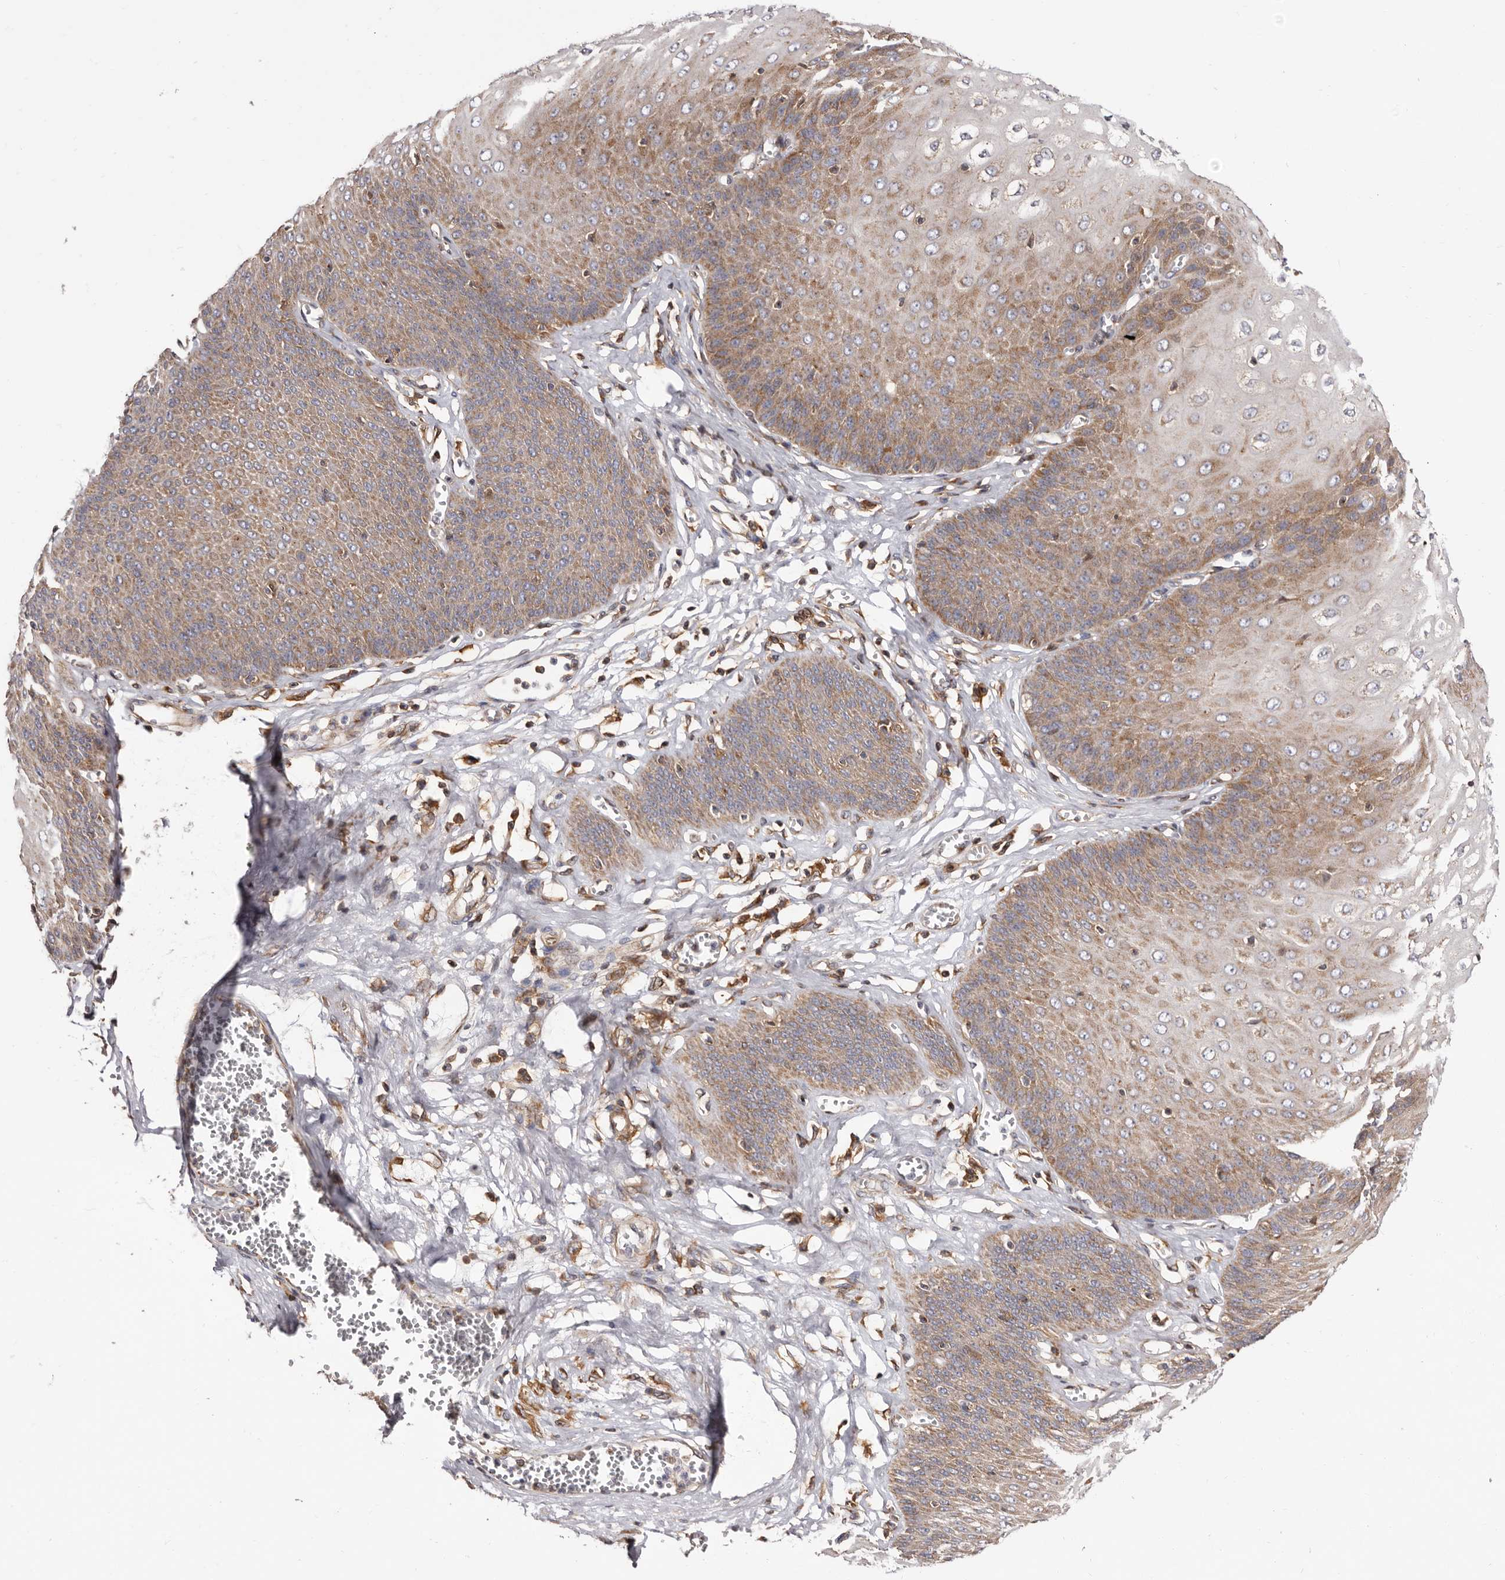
{"staining": {"intensity": "moderate", "quantity": ">75%", "location": "cytoplasmic/membranous"}, "tissue": "esophagus", "cell_type": "Squamous epithelial cells", "image_type": "normal", "snomed": [{"axis": "morphology", "description": "Normal tissue, NOS"}, {"axis": "topography", "description": "Esophagus"}], "caption": "Esophagus stained with a brown dye displays moderate cytoplasmic/membranous positive expression in about >75% of squamous epithelial cells.", "gene": "COQ8B", "patient": {"sex": "male", "age": 60}}